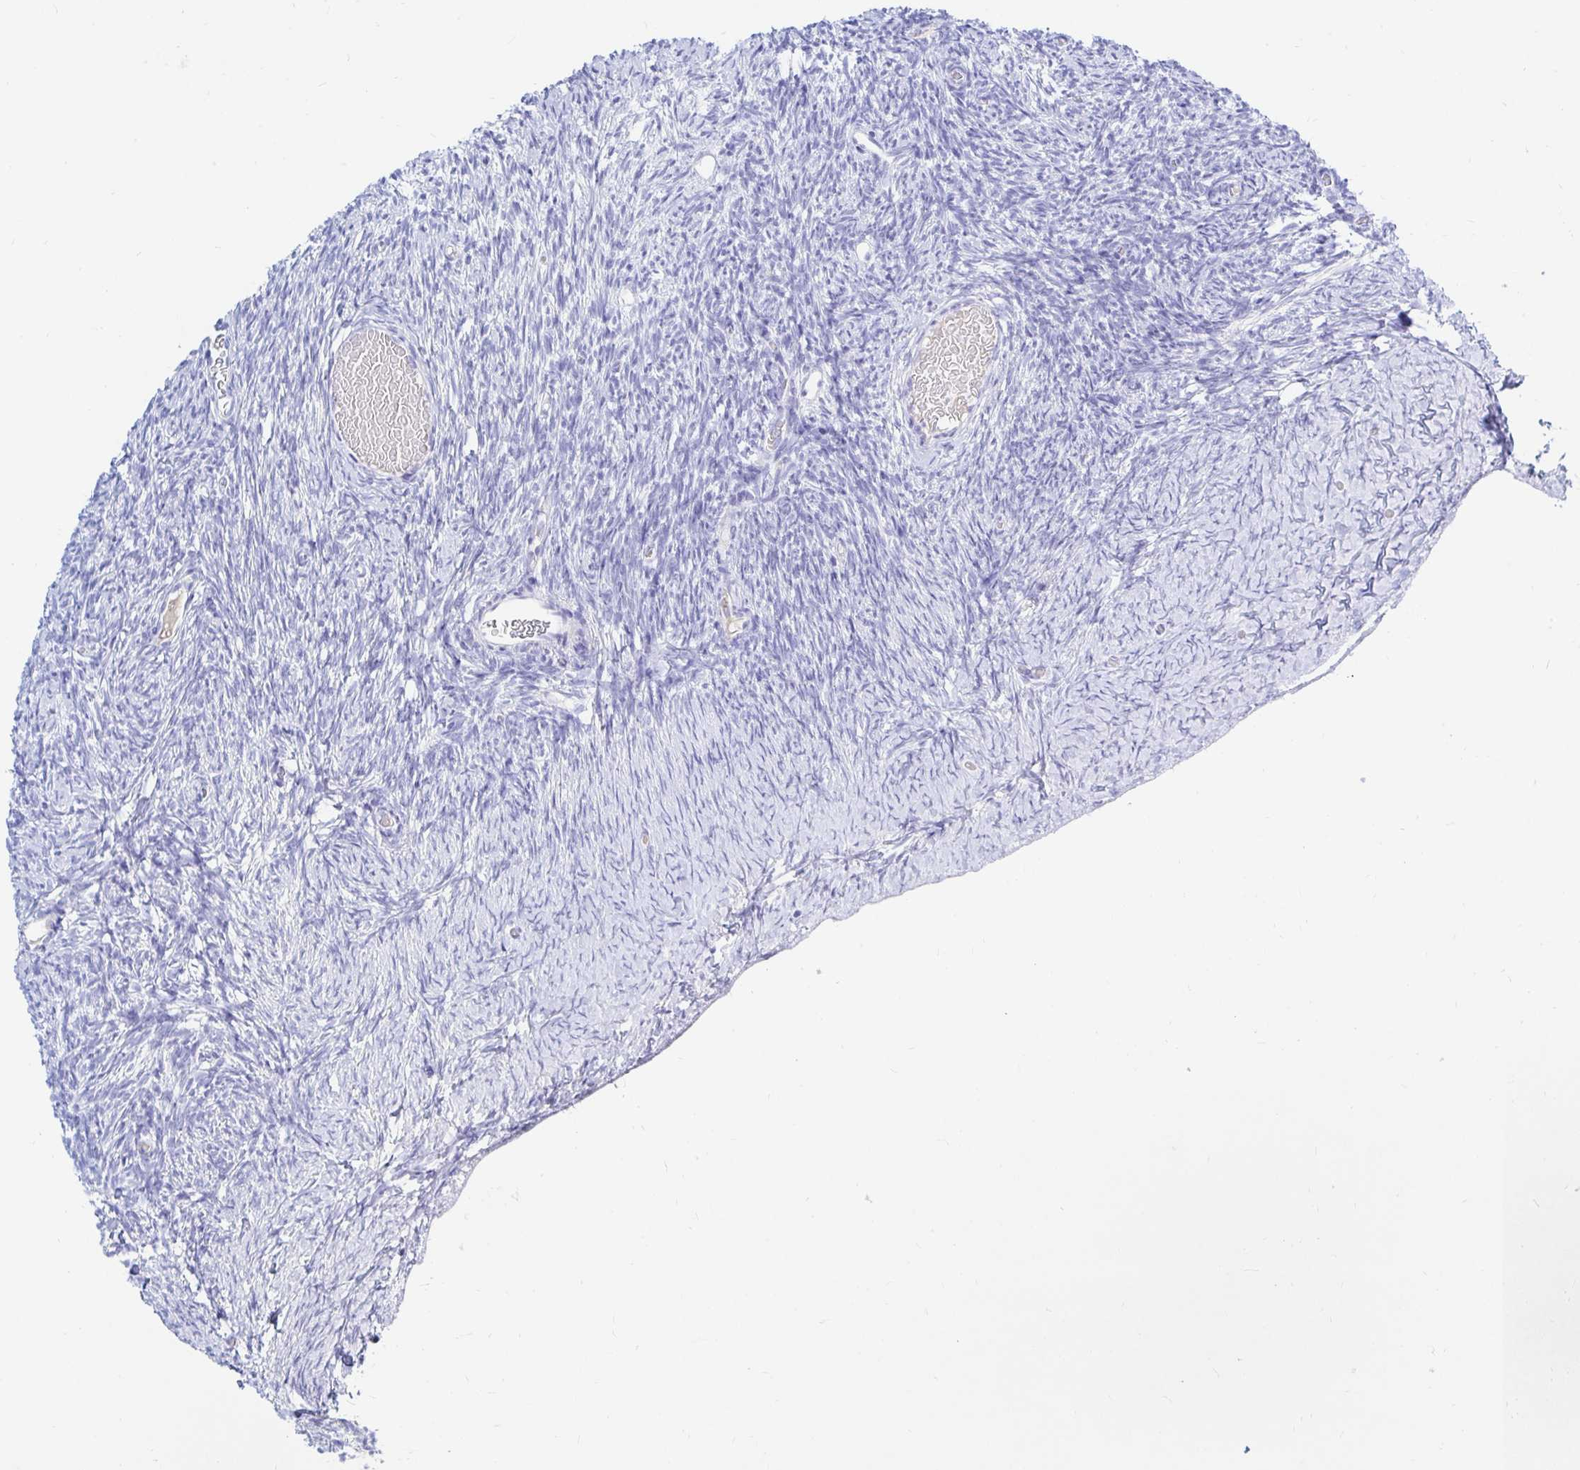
{"staining": {"intensity": "negative", "quantity": "none", "location": "none"}, "tissue": "ovary", "cell_type": "Follicle cells", "image_type": "normal", "snomed": [{"axis": "morphology", "description": "Normal tissue, NOS"}, {"axis": "topography", "description": "Ovary"}], "caption": "Follicle cells show no significant protein positivity in benign ovary.", "gene": "NR2E1", "patient": {"sex": "female", "age": 39}}